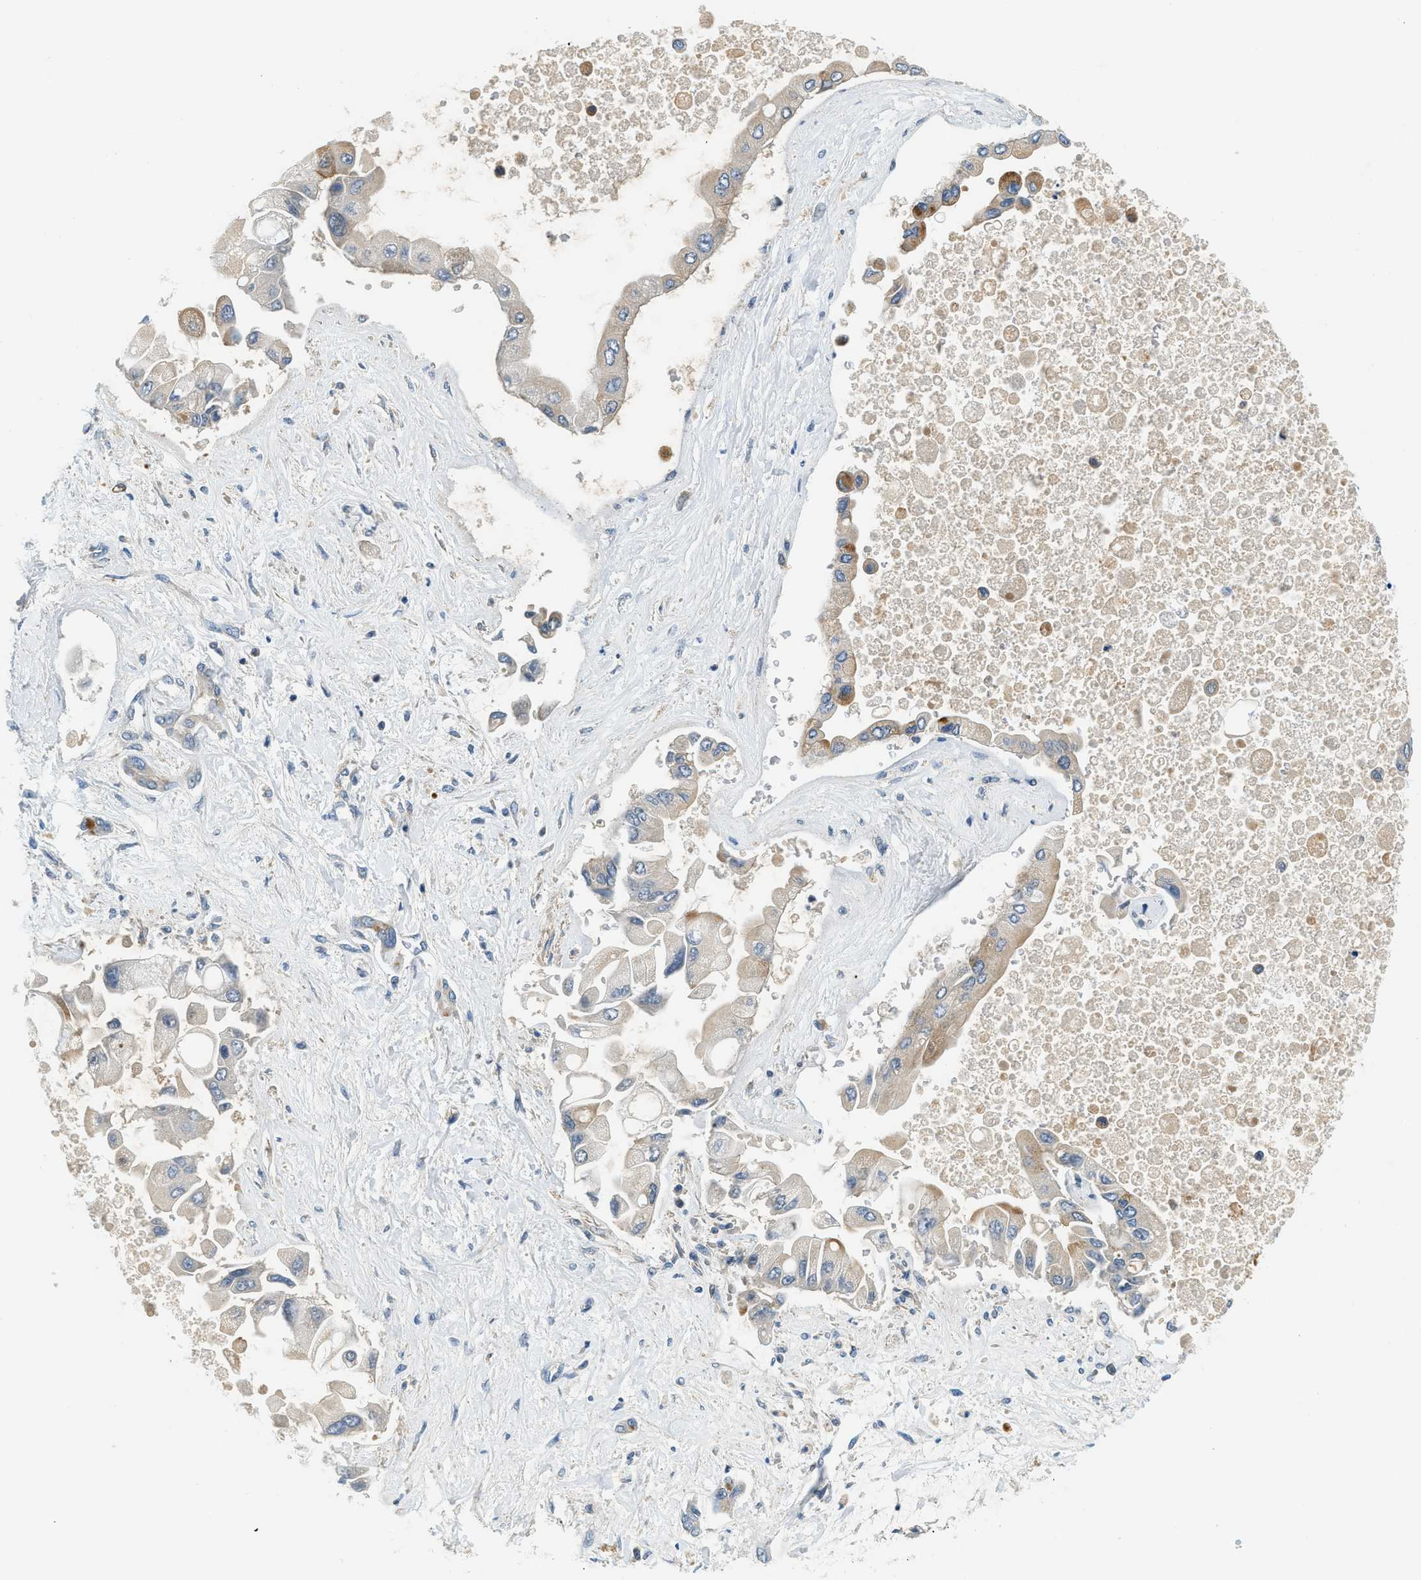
{"staining": {"intensity": "weak", "quantity": "<25%", "location": "cytoplasmic/membranous"}, "tissue": "liver cancer", "cell_type": "Tumor cells", "image_type": "cancer", "snomed": [{"axis": "morphology", "description": "Cholangiocarcinoma"}, {"axis": "topography", "description": "Liver"}], "caption": "Immunohistochemistry (IHC) histopathology image of liver cancer stained for a protein (brown), which shows no positivity in tumor cells.", "gene": "KCNK1", "patient": {"sex": "male", "age": 50}}